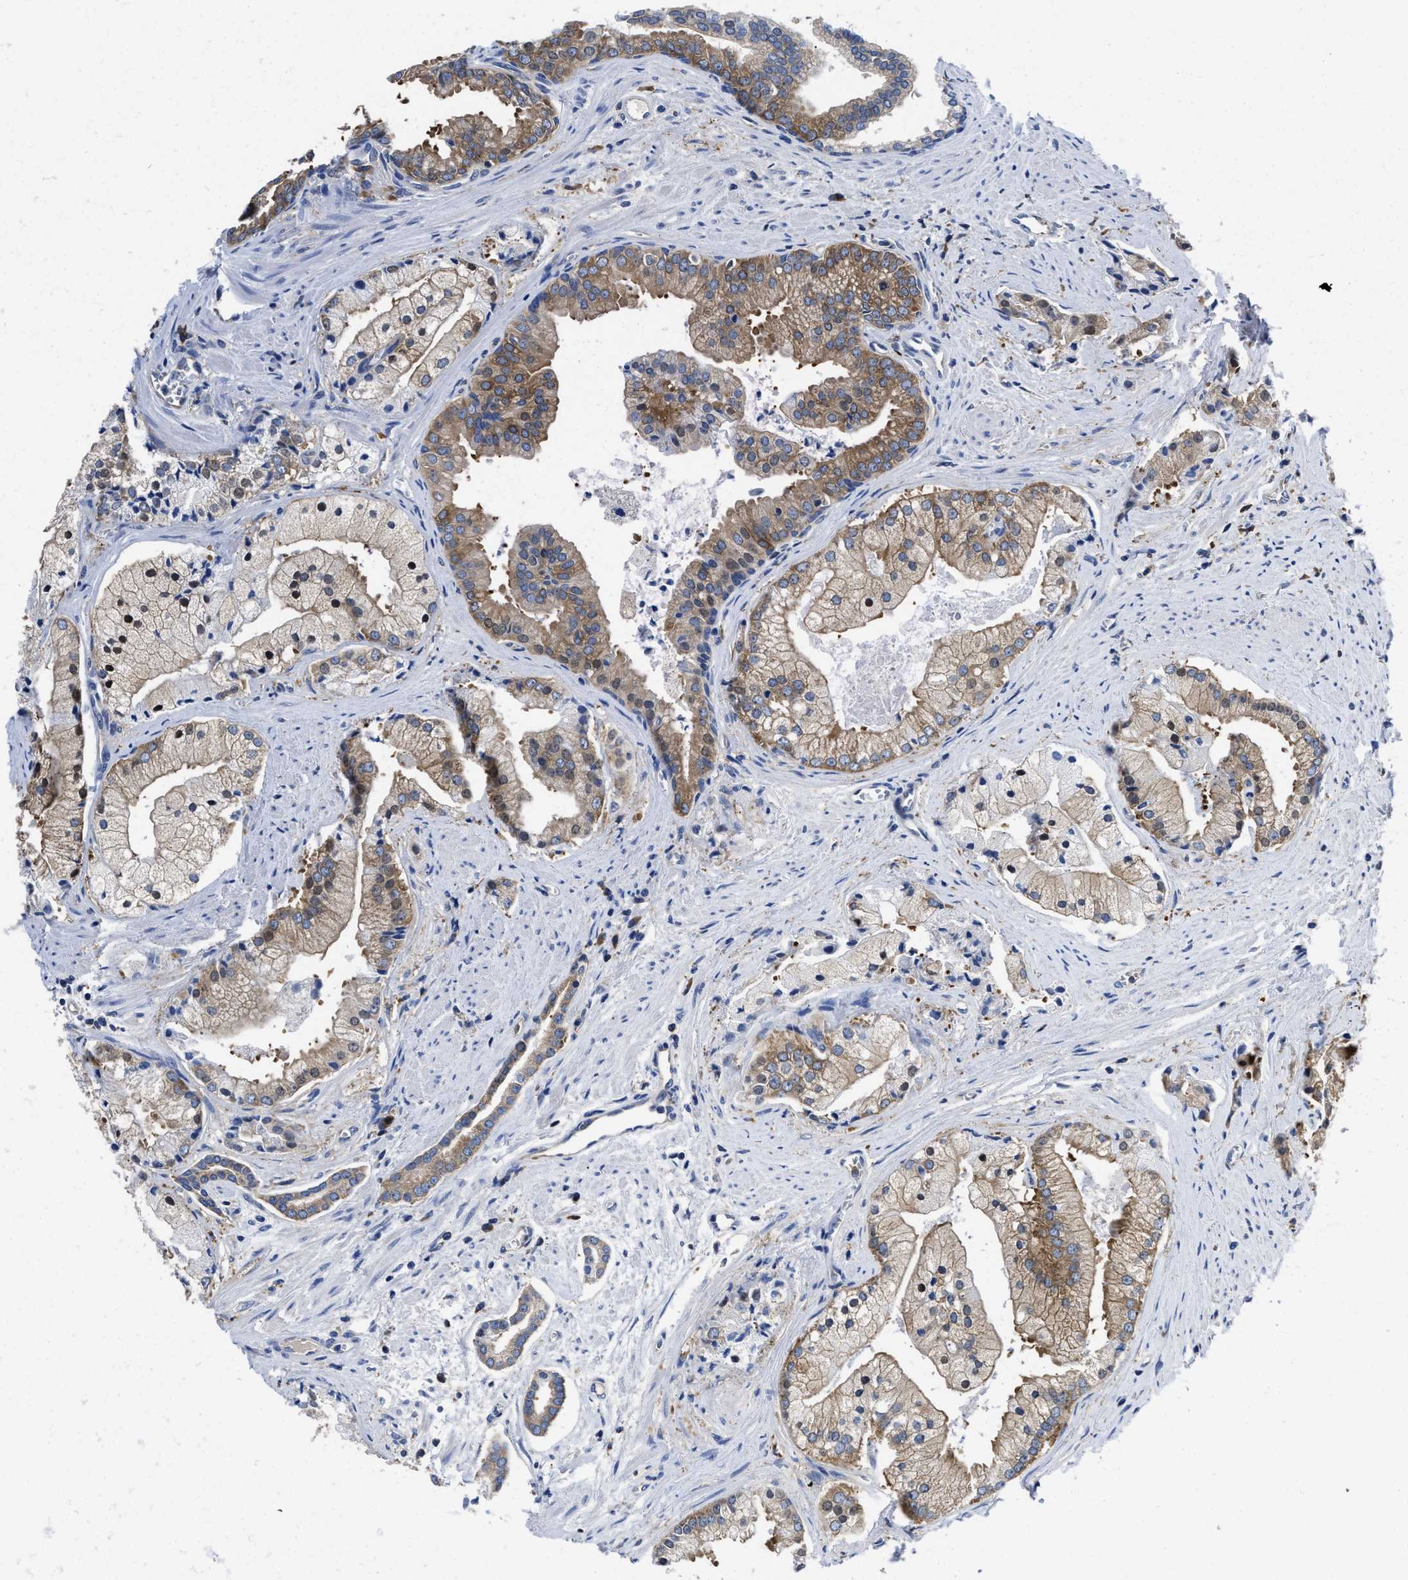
{"staining": {"intensity": "moderate", "quantity": ">75%", "location": "cytoplasmic/membranous"}, "tissue": "prostate cancer", "cell_type": "Tumor cells", "image_type": "cancer", "snomed": [{"axis": "morphology", "description": "Adenocarcinoma, High grade"}, {"axis": "topography", "description": "Prostate"}], "caption": "The image shows staining of high-grade adenocarcinoma (prostate), revealing moderate cytoplasmic/membranous protein staining (brown color) within tumor cells.", "gene": "YARS1", "patient": {"sex": "male", "age": 67}}